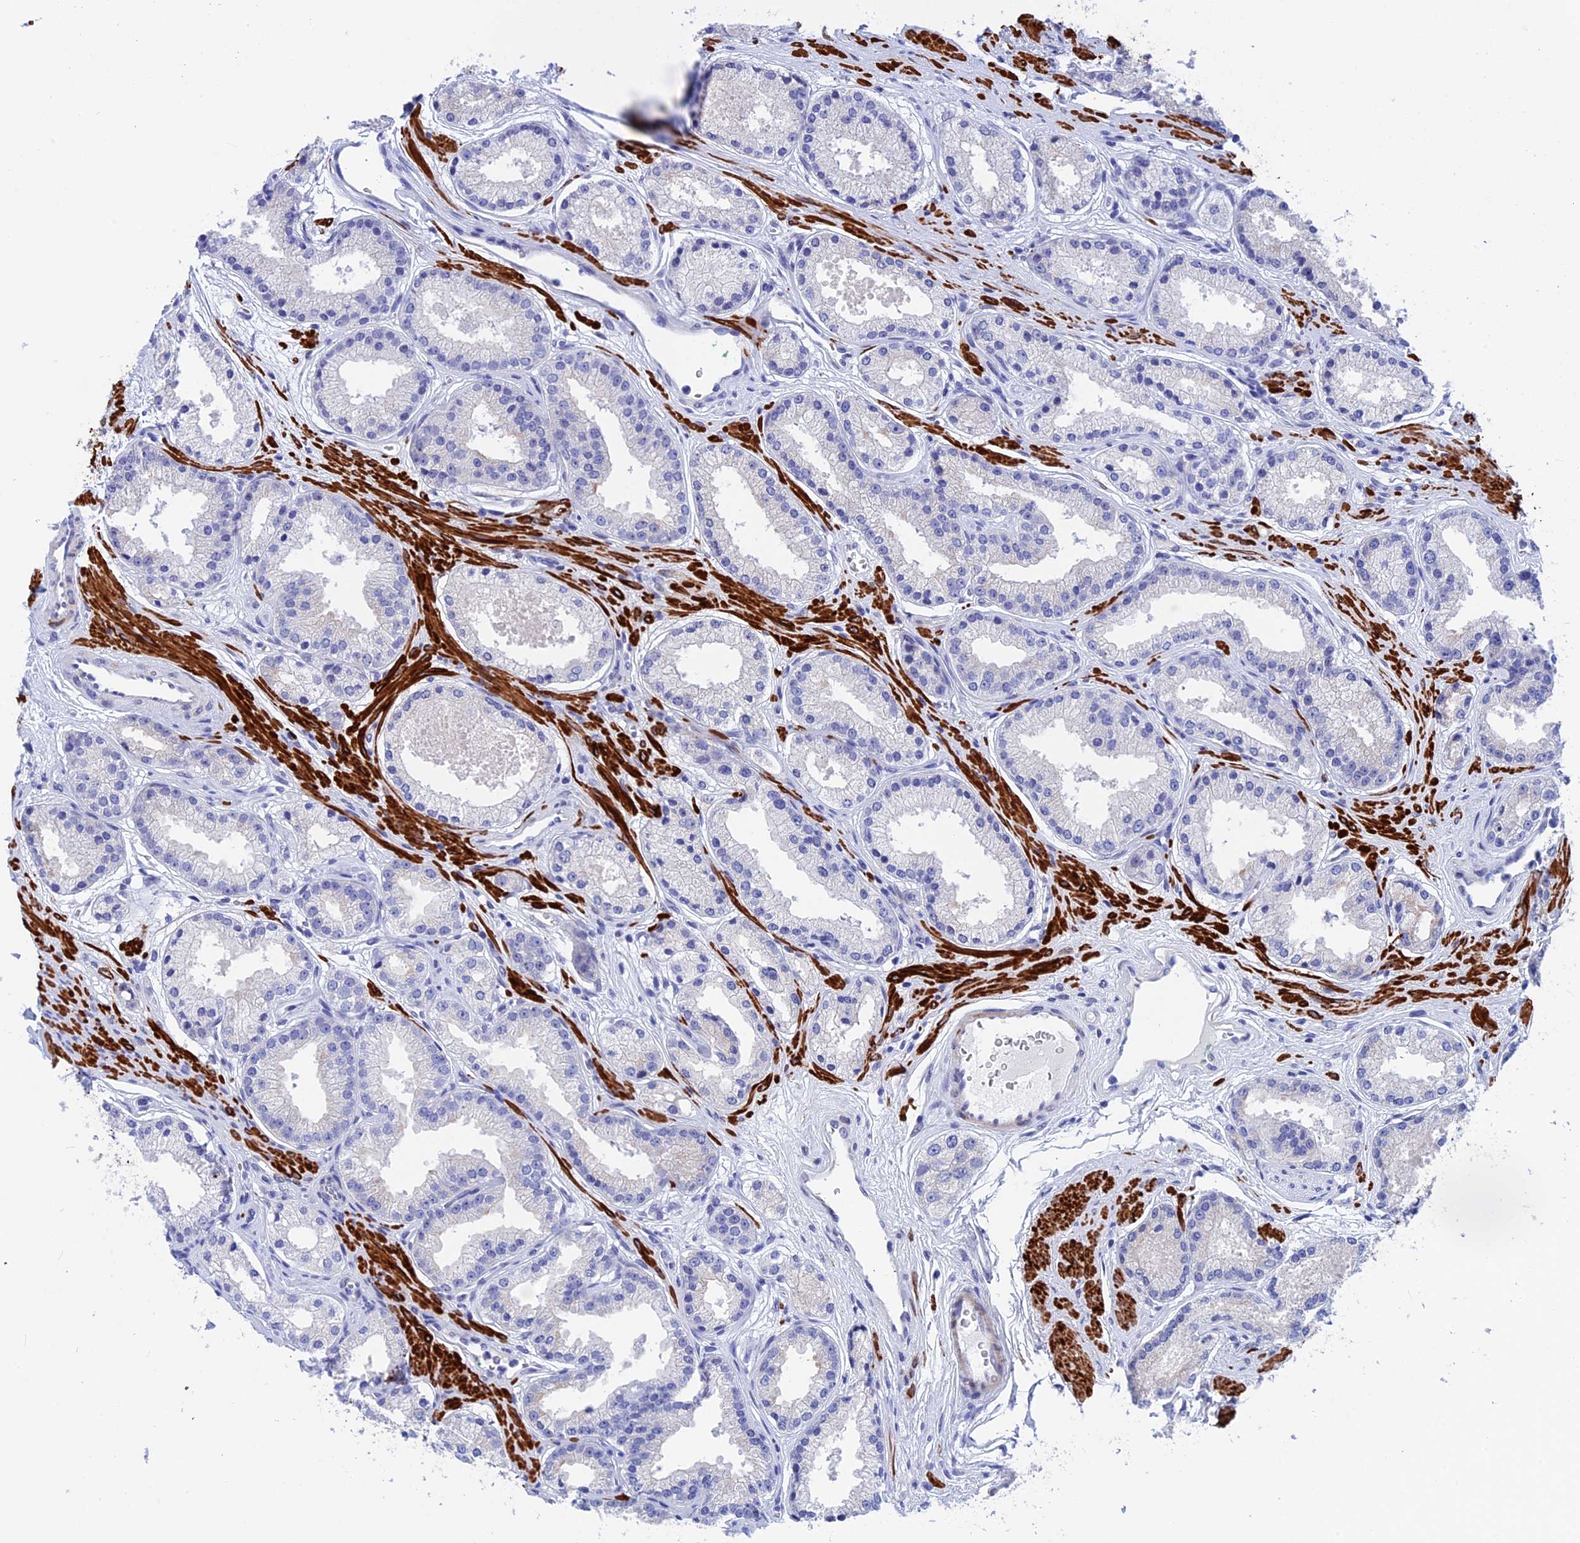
{"staining": {"intensity": "negative", "quantity": "none", "location": "none"}, "tissue": "prostate cancer", "cell_type": "Tumor cells", "image_type": "cancer", "snomed": [{"axis": "morphology", "description": "Adenocarcinoma, Low grade"}, {"axis": "topography", "description": "Prostate"}], "caption": "The immunohistochemistry photomicrograph has no significant staining in tumor cells of low-grade adenocarcinoma (prostate) tissue. (Brightfield microscopy of DAB (3,3'-diaminobenzidine) IHC at high magnification).", "gene": "WDR83", "patient": {"sex": "male", "age": 59}}